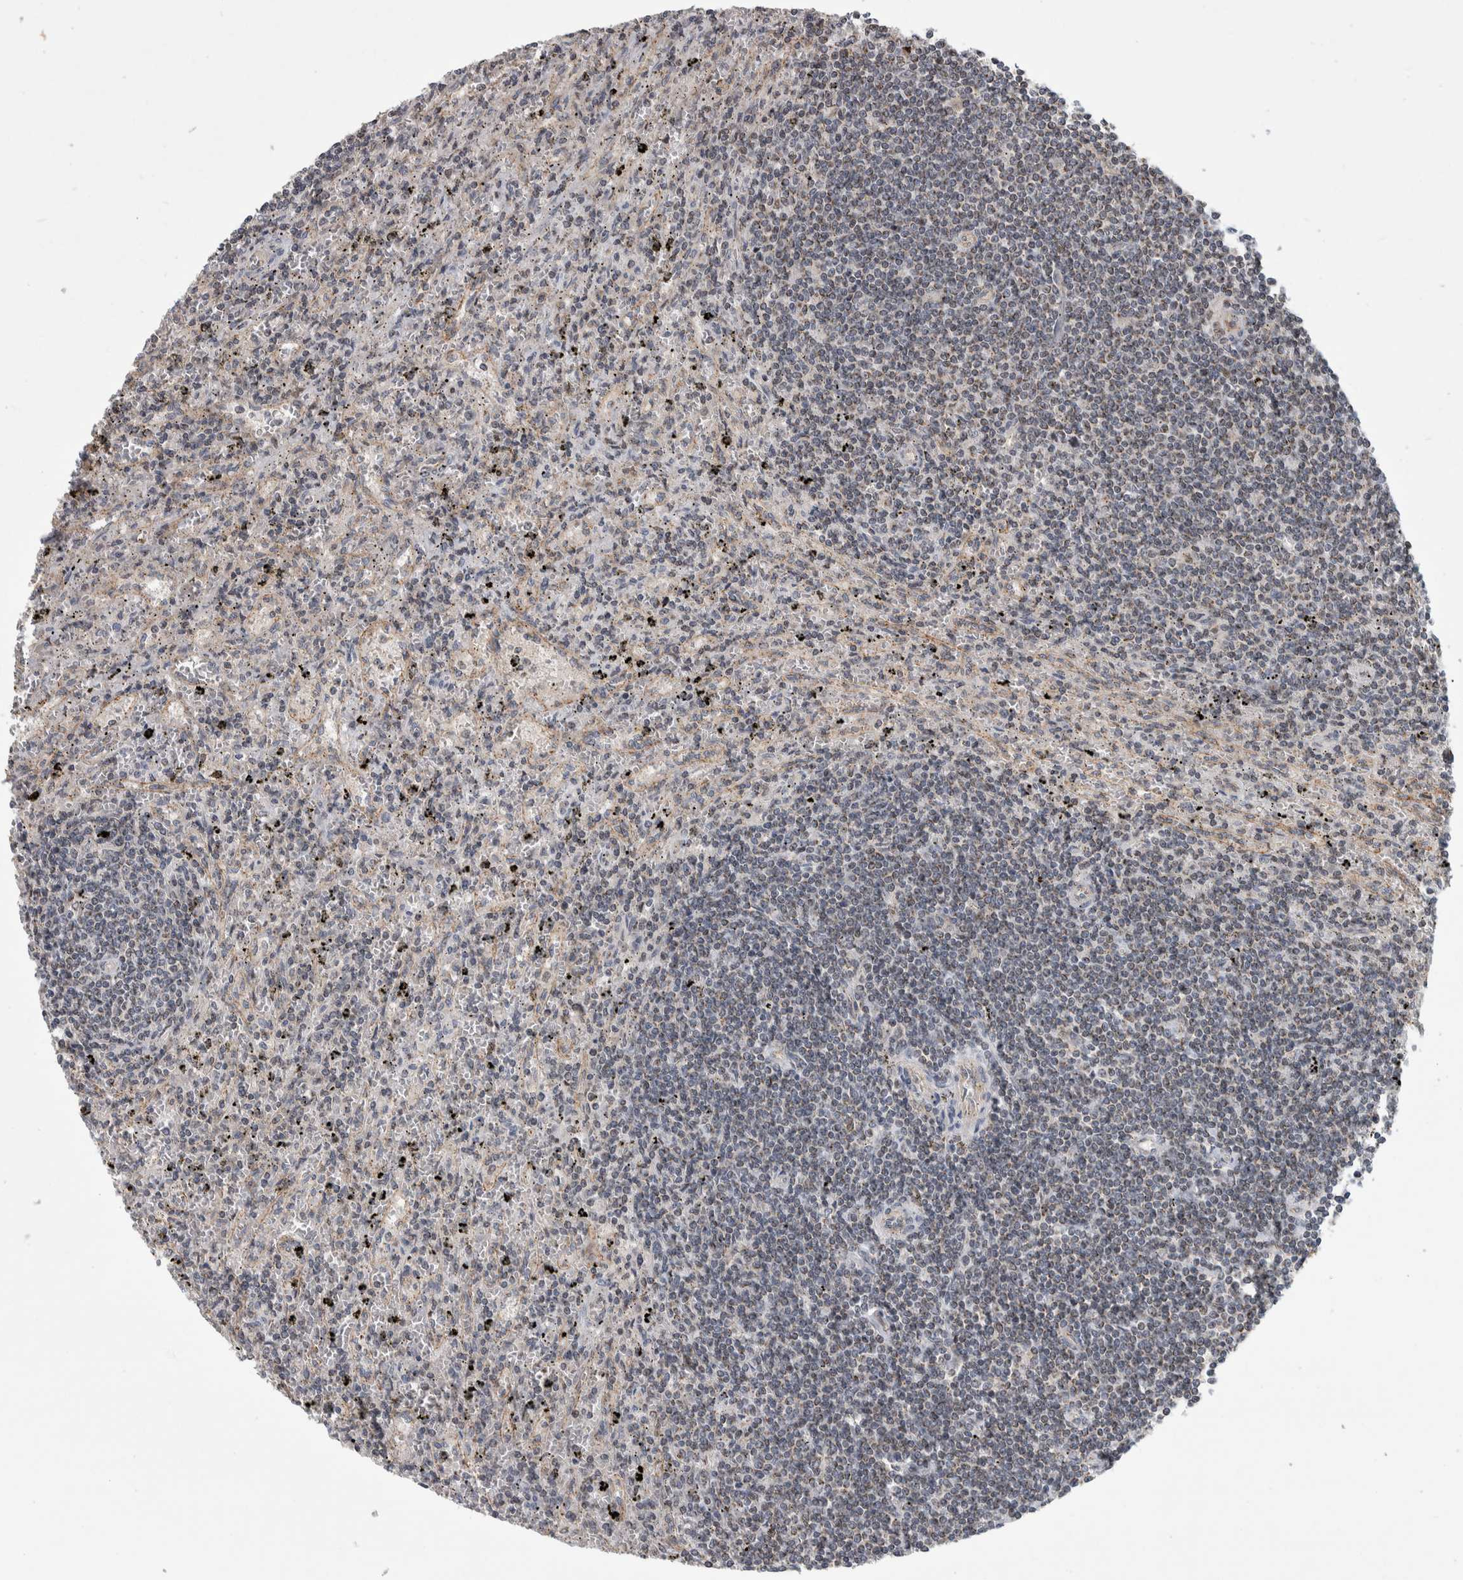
{"staining": {"intensity": "negative", "quantity": "none", "location": "none"}, "tissue": "lymphoma", "cell_type": "Tumor cells", "image_type": "cancer", "snomed": [{"axis": "morphology", "description": "Malignant lymphoma, non-Hodgkin's type, Low grade"}, {"axis": "topography", "description": "Spleen"}], "caption": "Tumor cells are negative for brown protein staining in low-grade malignant lymphoma, non-Hodgkin's type.", "gene": "MSL1", "patient": {"sex": "male", "age": 76}}